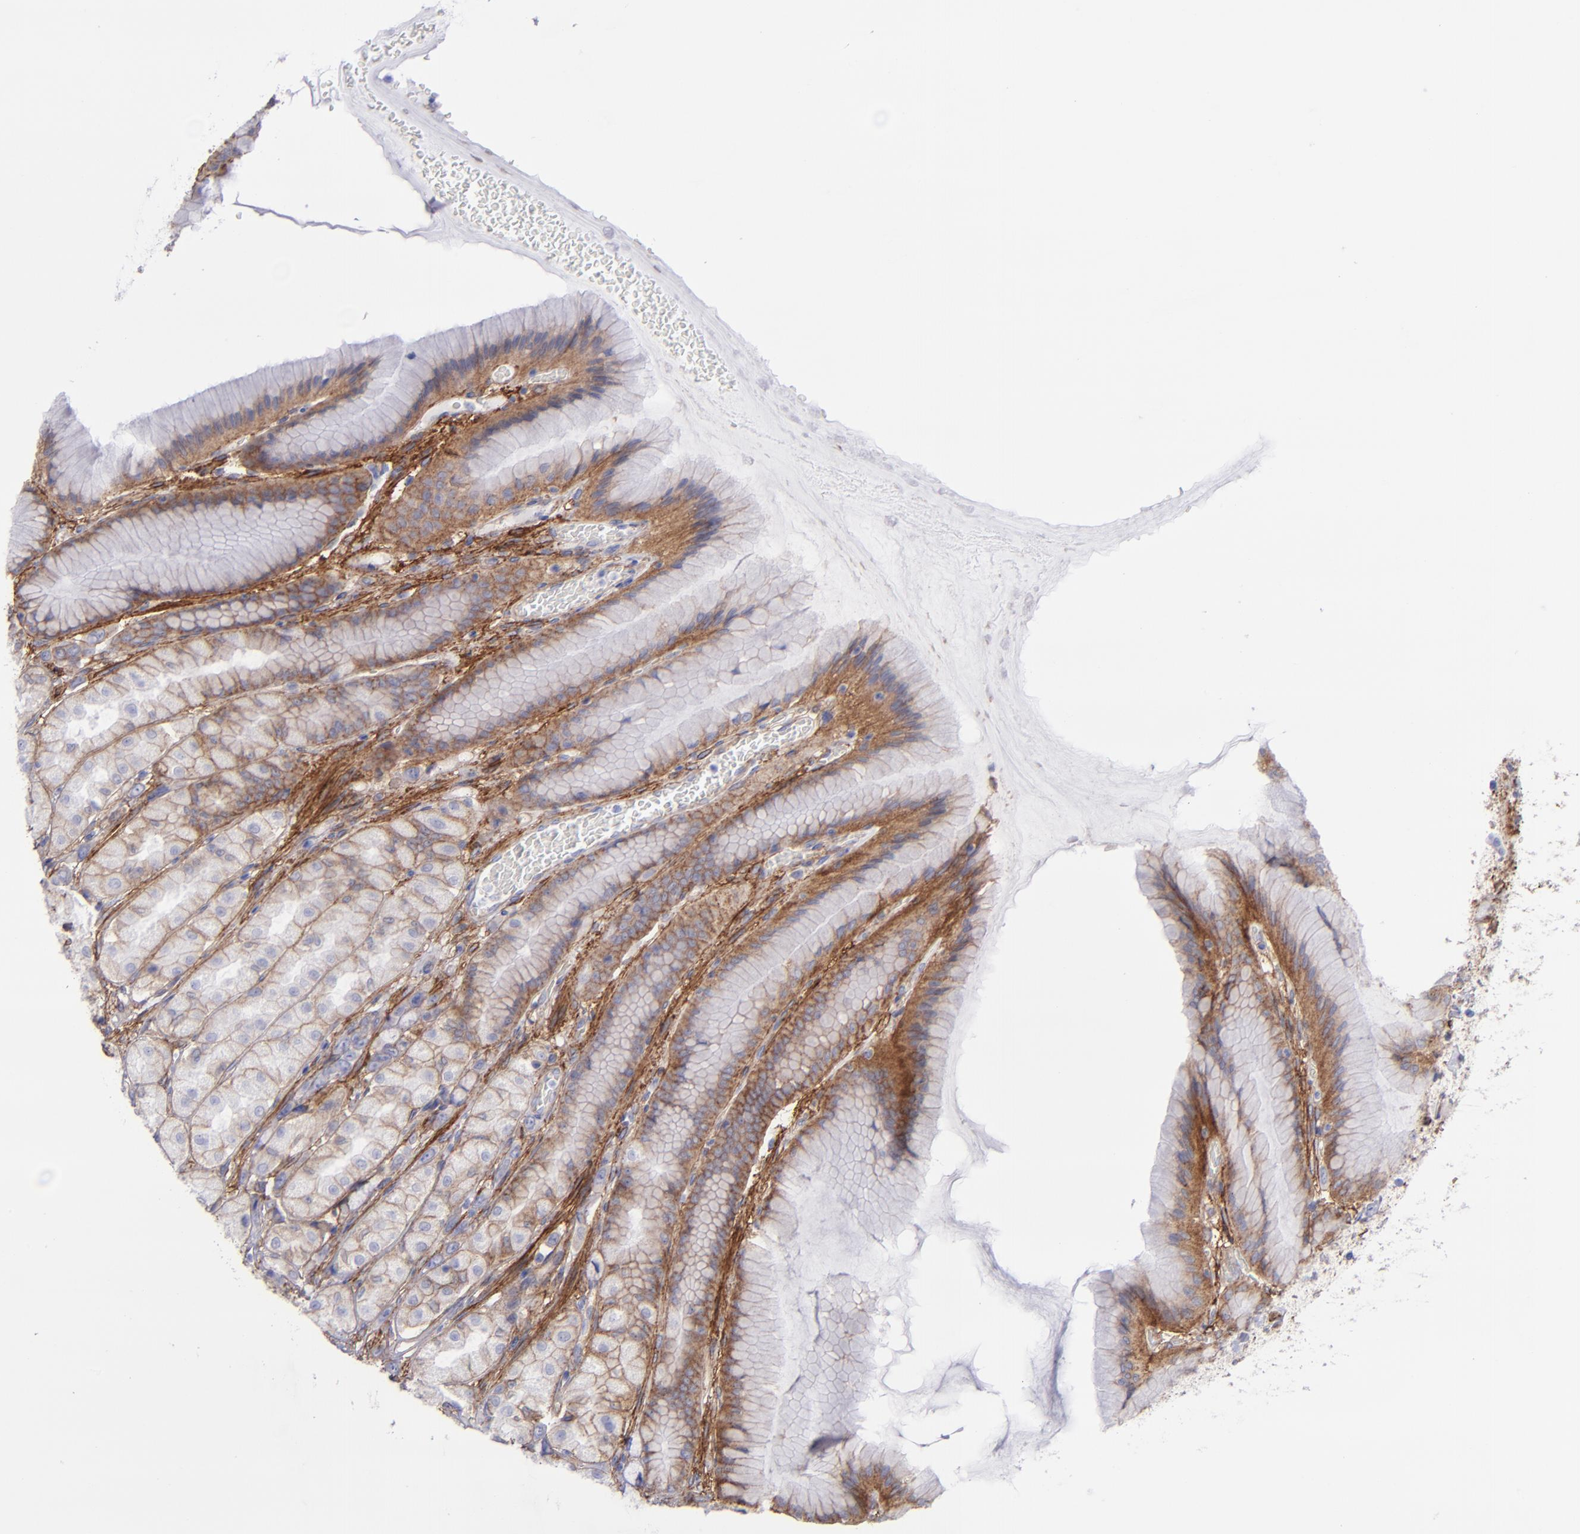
{"staining": {"intensity": "moderate", "quantity": ">75%", "location": "cytoplasmic/membranous"}, "tissue": "stomach", "cell_type": "Glandular cells", "image_type": "normal", "snomed": [{"axis": "morphology", "description": "Normal tissue, NOS"}, {"axis": "morphology", "description": "Adenocarcinoma, NOS"}, {"axis": "topography", "description": "Stomach"}, {"axis": "topography", "description": "Stomach, lower"}], "caption": "Moderate cytoplasmic/membranous positivity is appreciated in about >75% of glandular cells in benign stomach.", "gene": "ITGAV", "patient": {"sex": "female", "age": 65}}